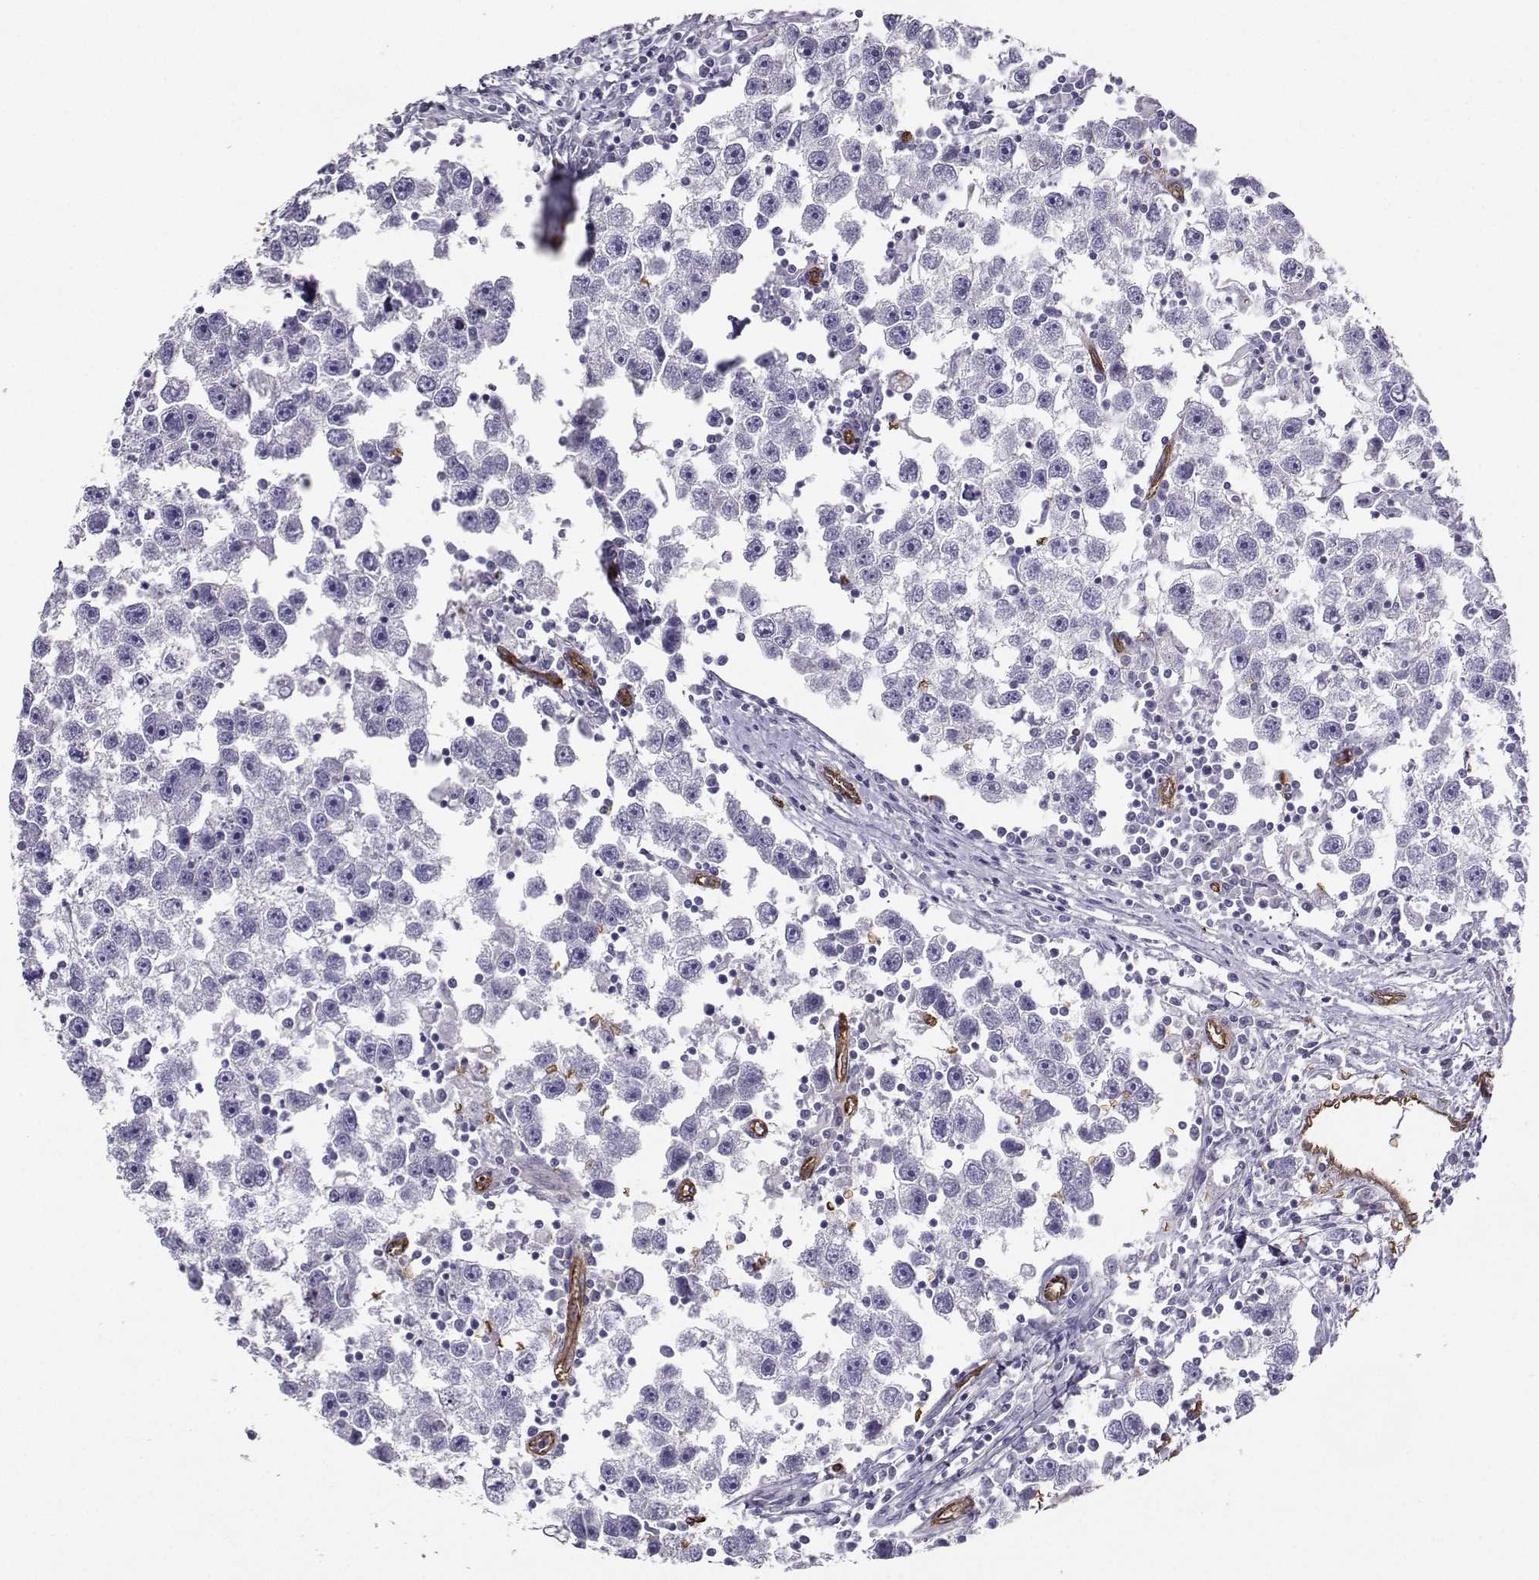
{"staining": {"intensity": "negative", "quantity": "none", "location": "none"}, "tissue": "testis cancer", "cell_type": "Tumor cells", "image_type": "cancer", "snomed": [{"axis": "morphology", "description": "Seminoma, NOS"}, {"axis": "topography", "description": "Testis"}], "caption": "This is an IHC histopathology image of testis cancer (seminoma). There is no expression in tumor cells.", "gene": "CLUL1", "patient": {"sex": "male", "age": 30}}